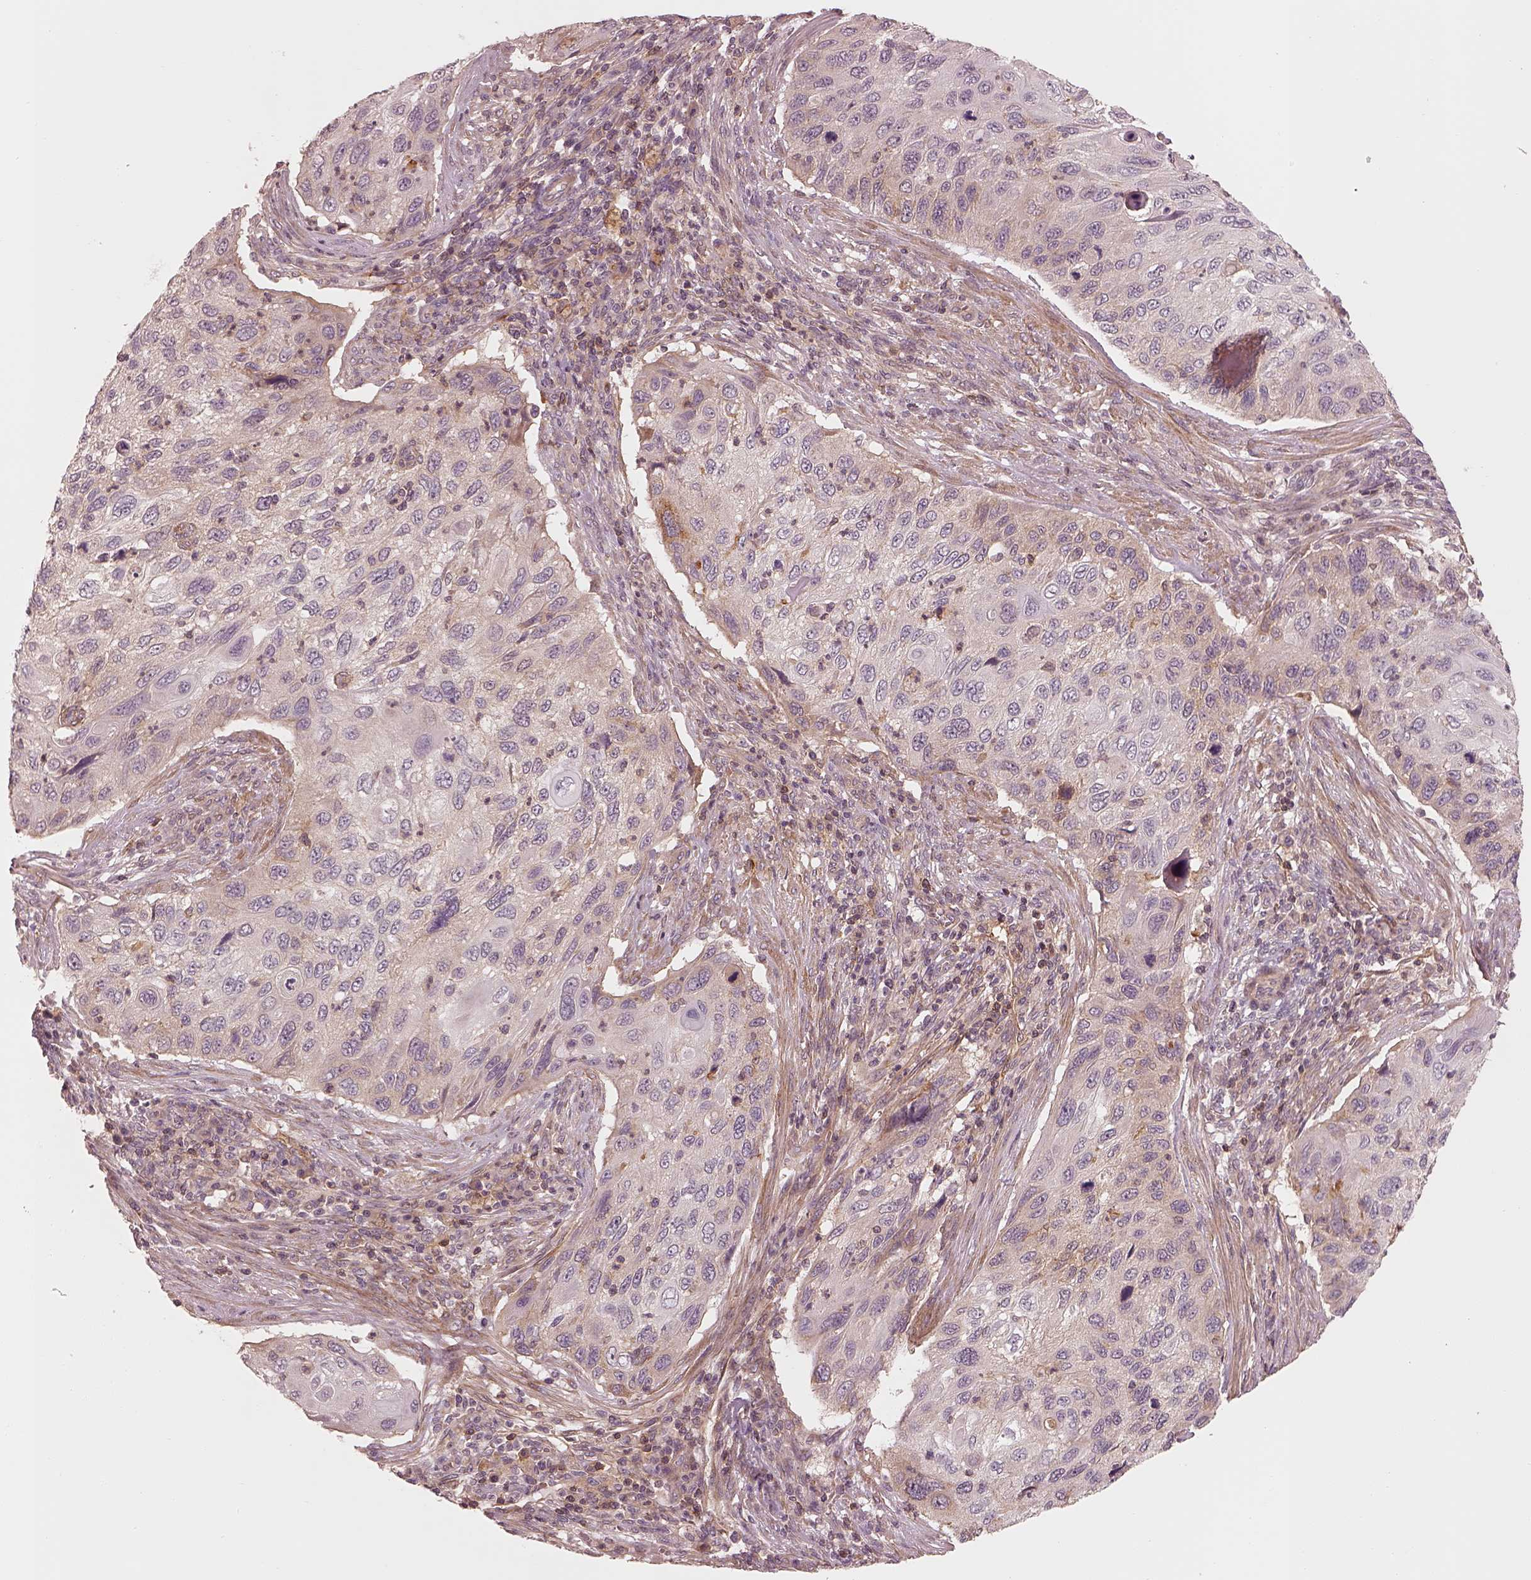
{"staining": {"intensity": "weak", "quantity": "<25%", "location": "cytoplasmic/membranous"}, "tissue": "cervical cancer", "cell_type": "Tumor cells", "image_type": "cancer", "snomed": [{"axis": "morphology", "description": "Squamous cell carcinoma, NOS"}, {"axis": "topography", "description": "Cervix"}], "caption": "The photomicrograph demonstrates no staining of tumor cells in cervical cancer (squamous cell carcinoma). (IHC, brightfield microscopy, high magnification).", "gene": "FAM107B", "patient": {"sex": "female", "age": 70}}